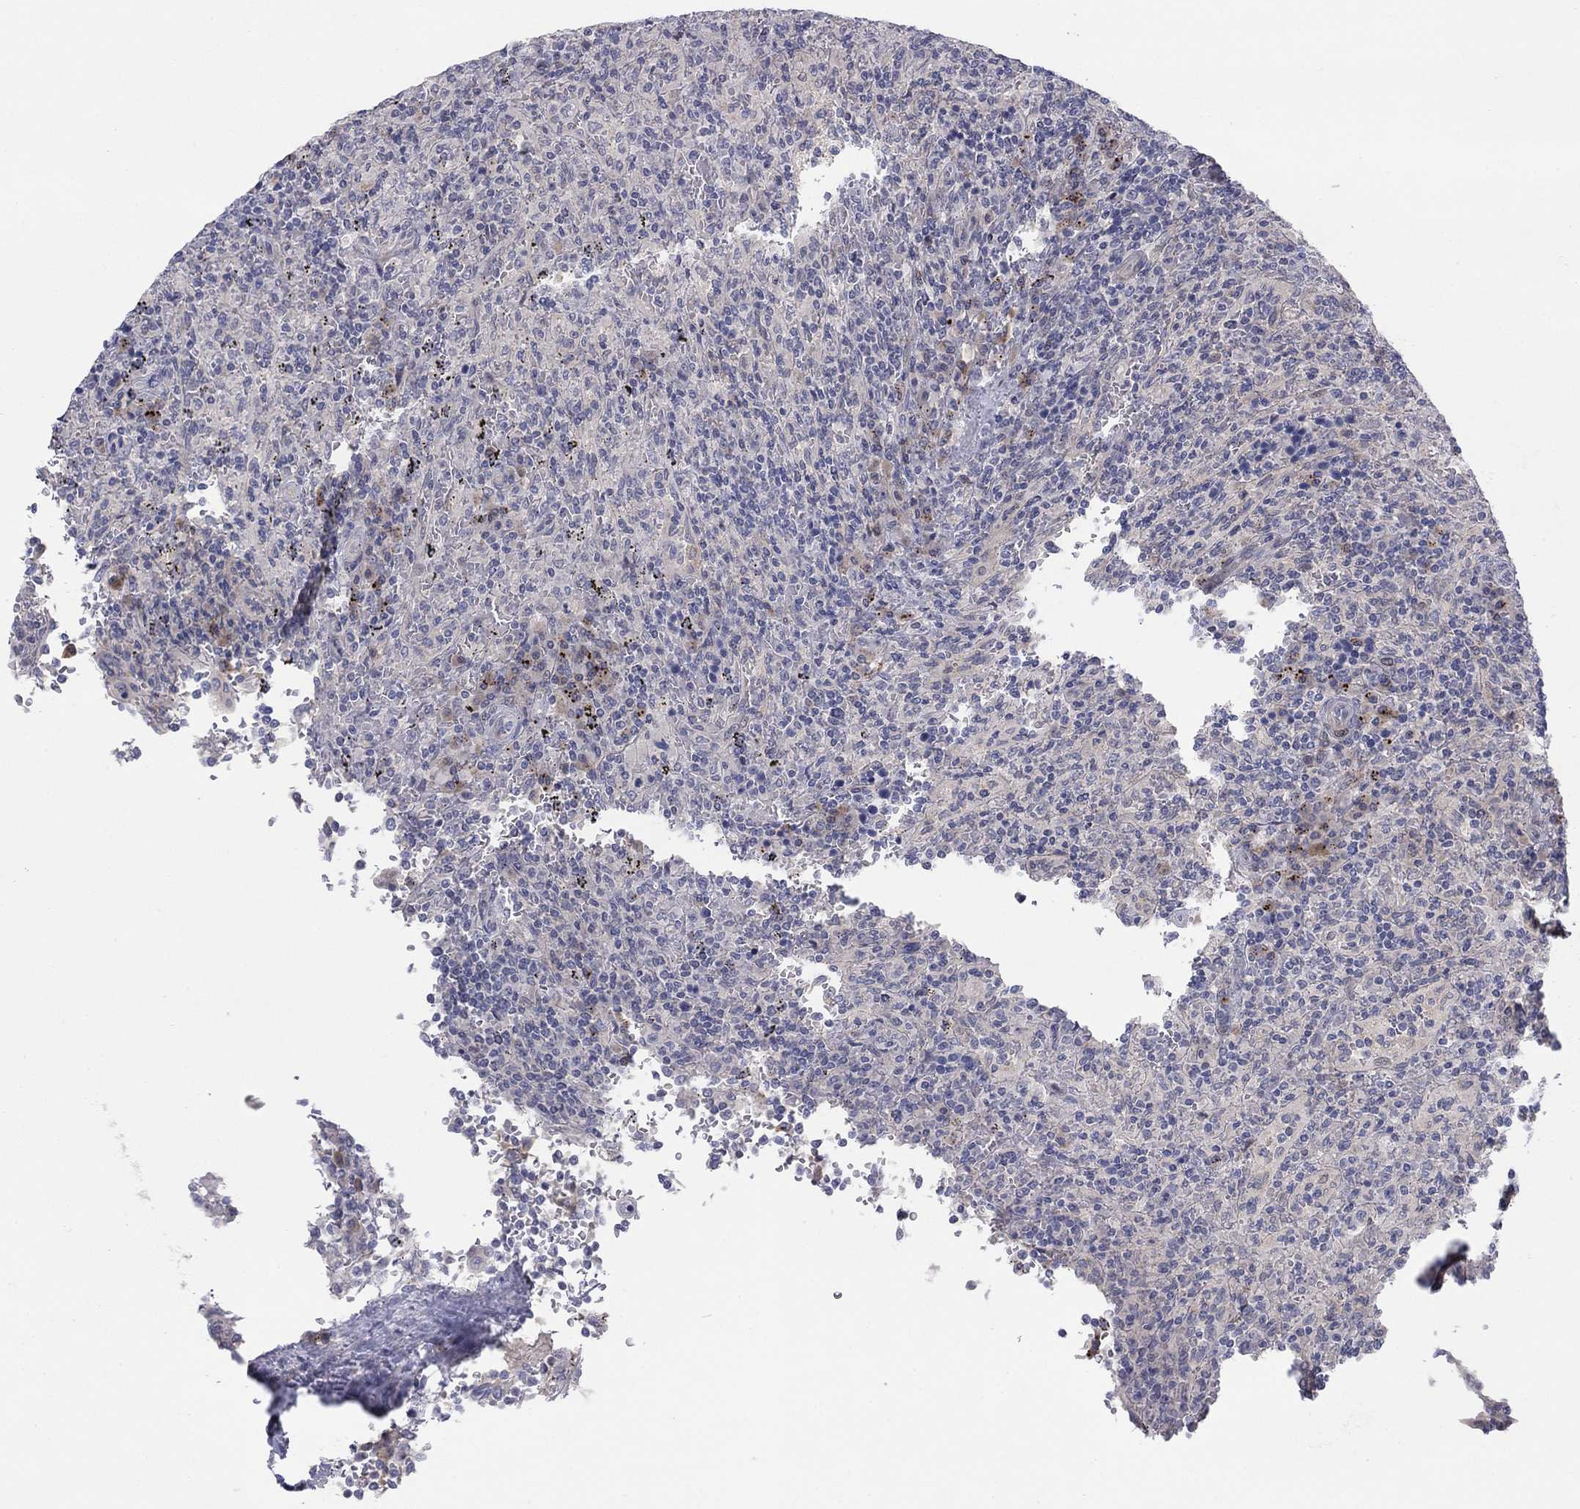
{"staining": {"intensity": "negative", "quantity": "none", "location": "none"}, "tissue": "lymphoma", "cell_type": "Tumor cells", "image_type": "cancer", "snomed": [{"axis": "morphology", "description": "Malignant lymphoma, non-Hodgkin's type, Low grade"}, {"axis": "topography", "description": "Spleen"}], "caption": "This is a image of IHC staining of malignant lymphoma, non-Hodgkin's type (low-grade), which shows no expression in tumor cells.", "gene": "AMN1", "patient": {"sex": "male", "age": 62}}